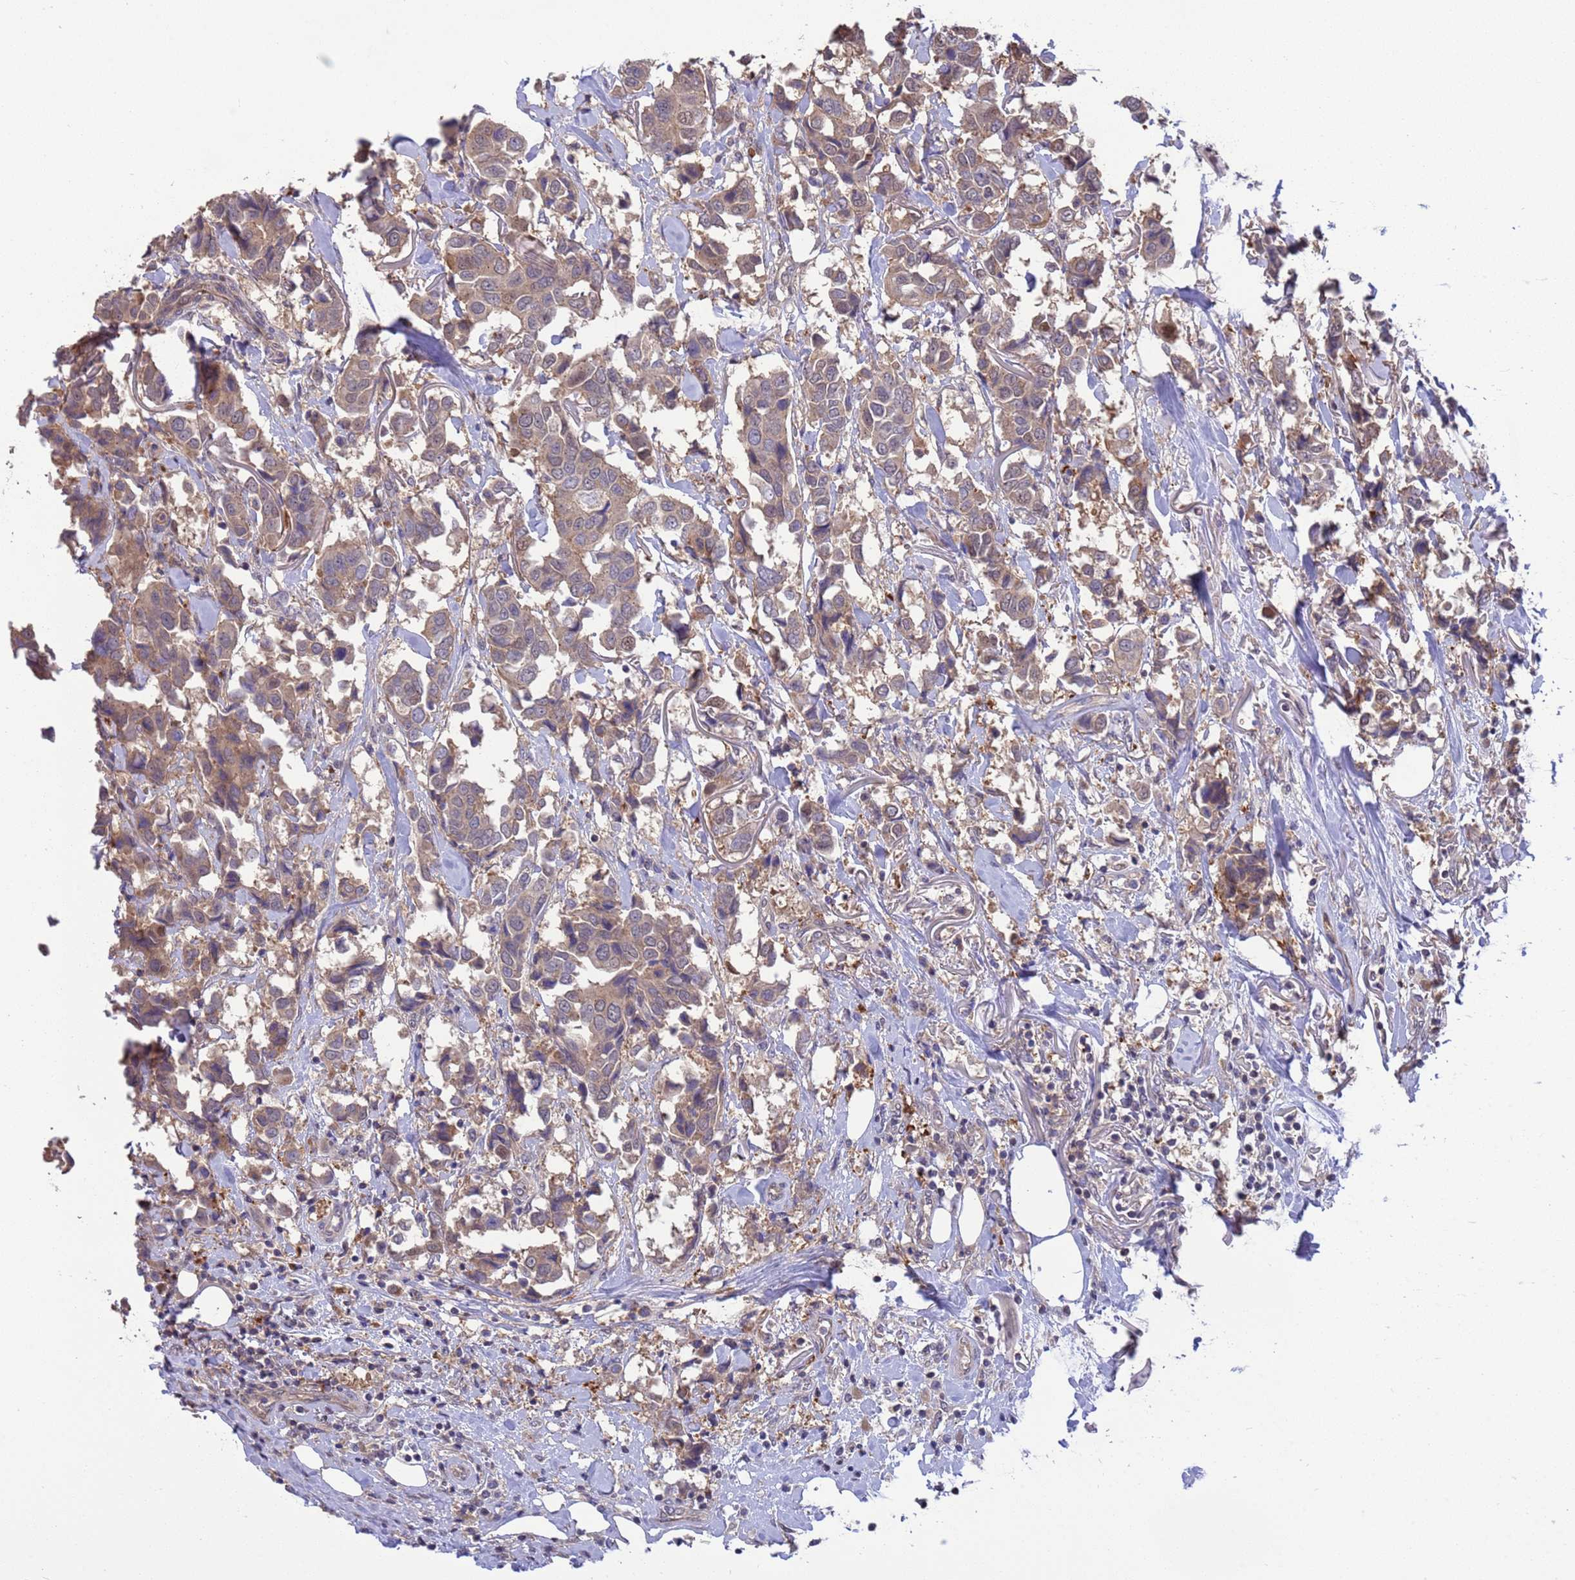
{"staining": {"intensity": "moderate", "quantity": "25%-75%", "location": "cytoplasmic/membranous"}, "tissue": "breast cancer", "cell_type": "Tumor cells", "image_type": "cancer", "snomed": [{"axis": "morphology", "description": "Duct carcinoma"}, {"axis": "topography", "description": "Breast"}], "caption": "Human breast cancer stained with a brown dye displays moderate cytoplasmic/membranous positive staining in about 25%-75% of tumor cells.", "gene": "GJA10", "patient": {"sex": "female", "age": 80}}